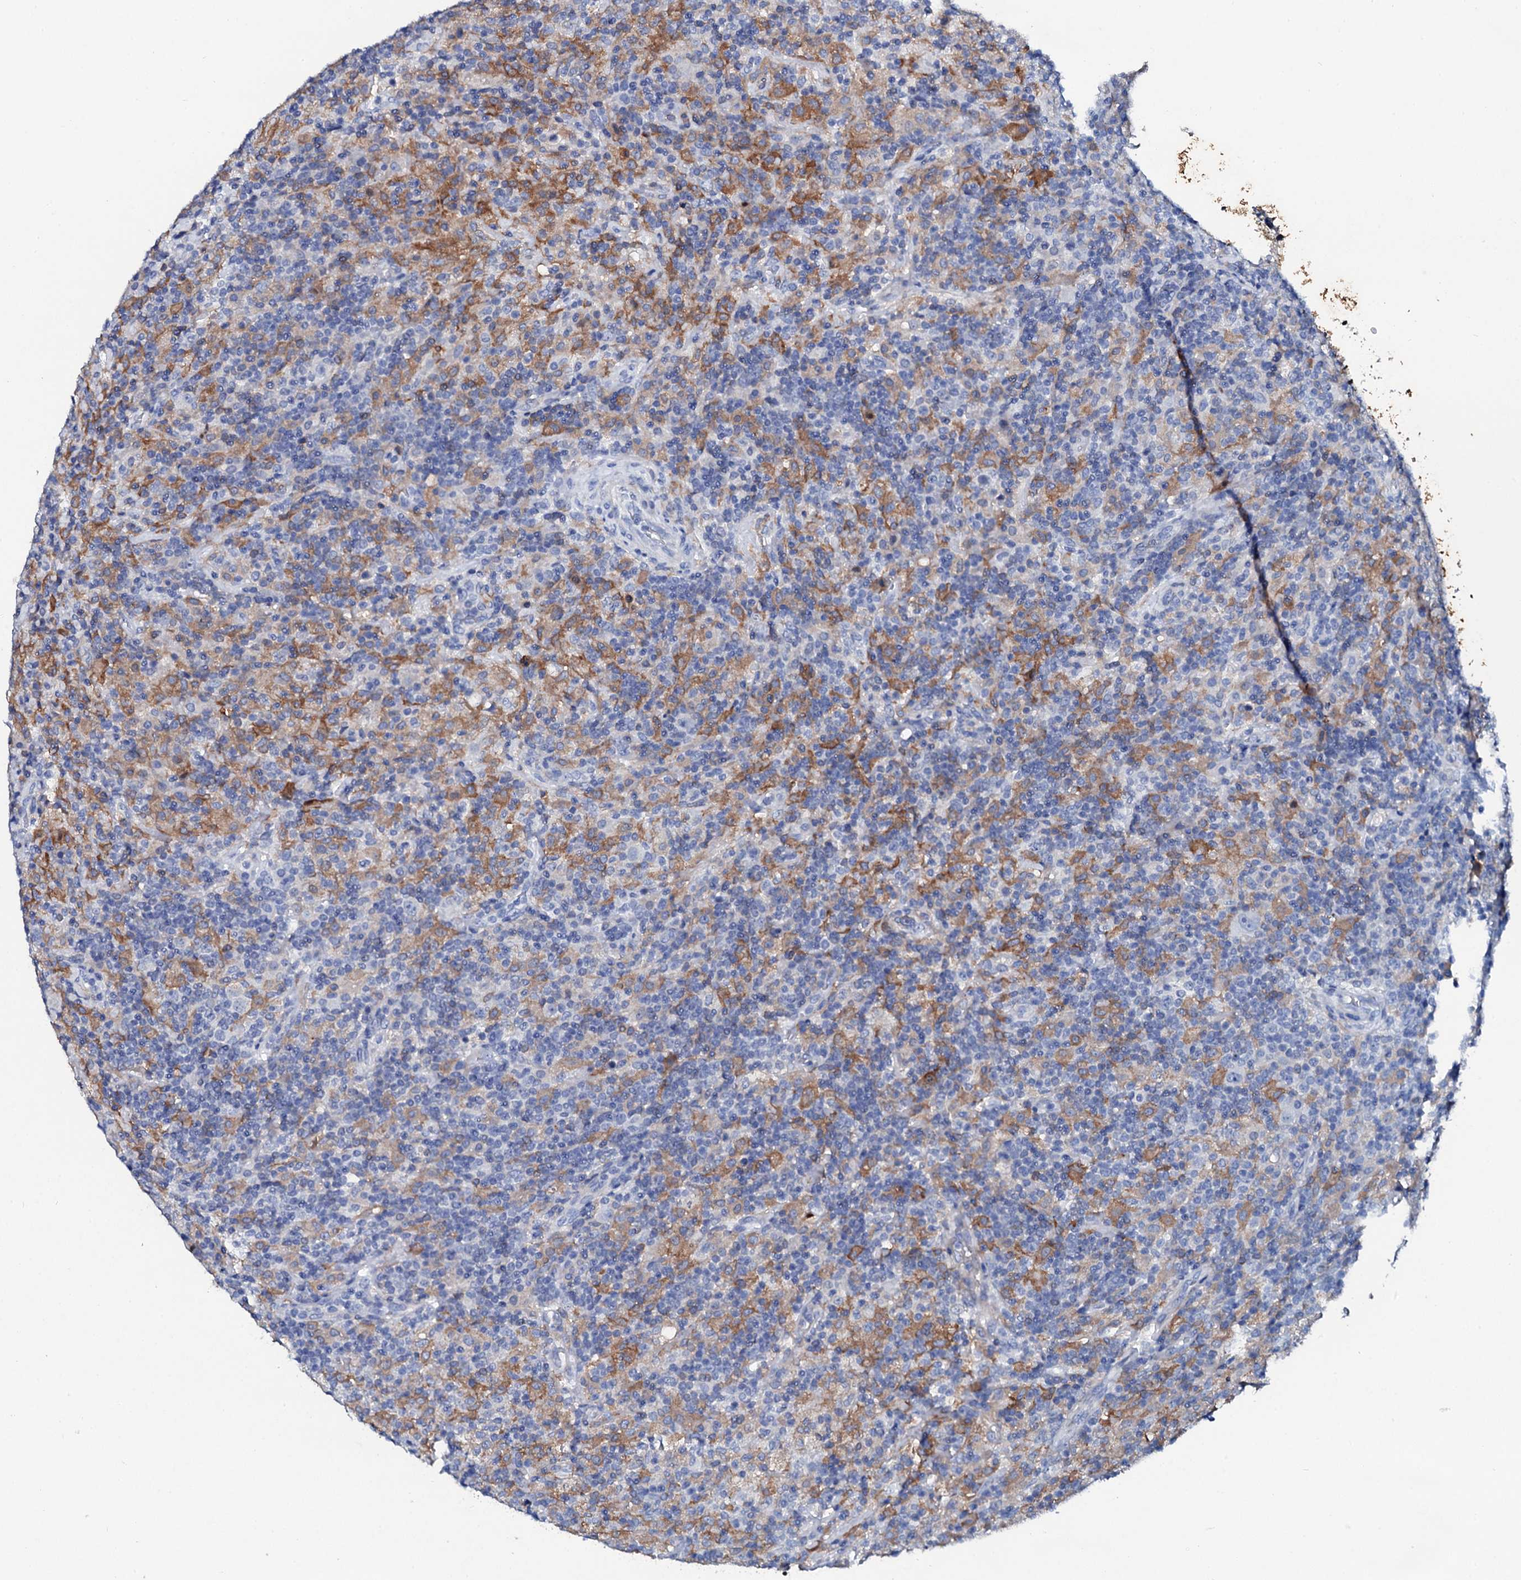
{"staining": {"intensity": "negative", "quantity": "none", "location": "none"}, "tissue": "lymphoma", "cell_type": "Tumor cells", "image_type": "cancer", "snomed": [{"axis": "morphology", "description": "Hodgkin's disease, NOS"}, {"axis": "topography", "description": "Lymph node"}], "caption": "Immunohistochemistry (IHC) histopathology image of human lymphoma stained for a protein (brown), which displays no staining in tumor cells.", "gene": "GLB1L3", "patient": {"sex": "male", "age": 70}}